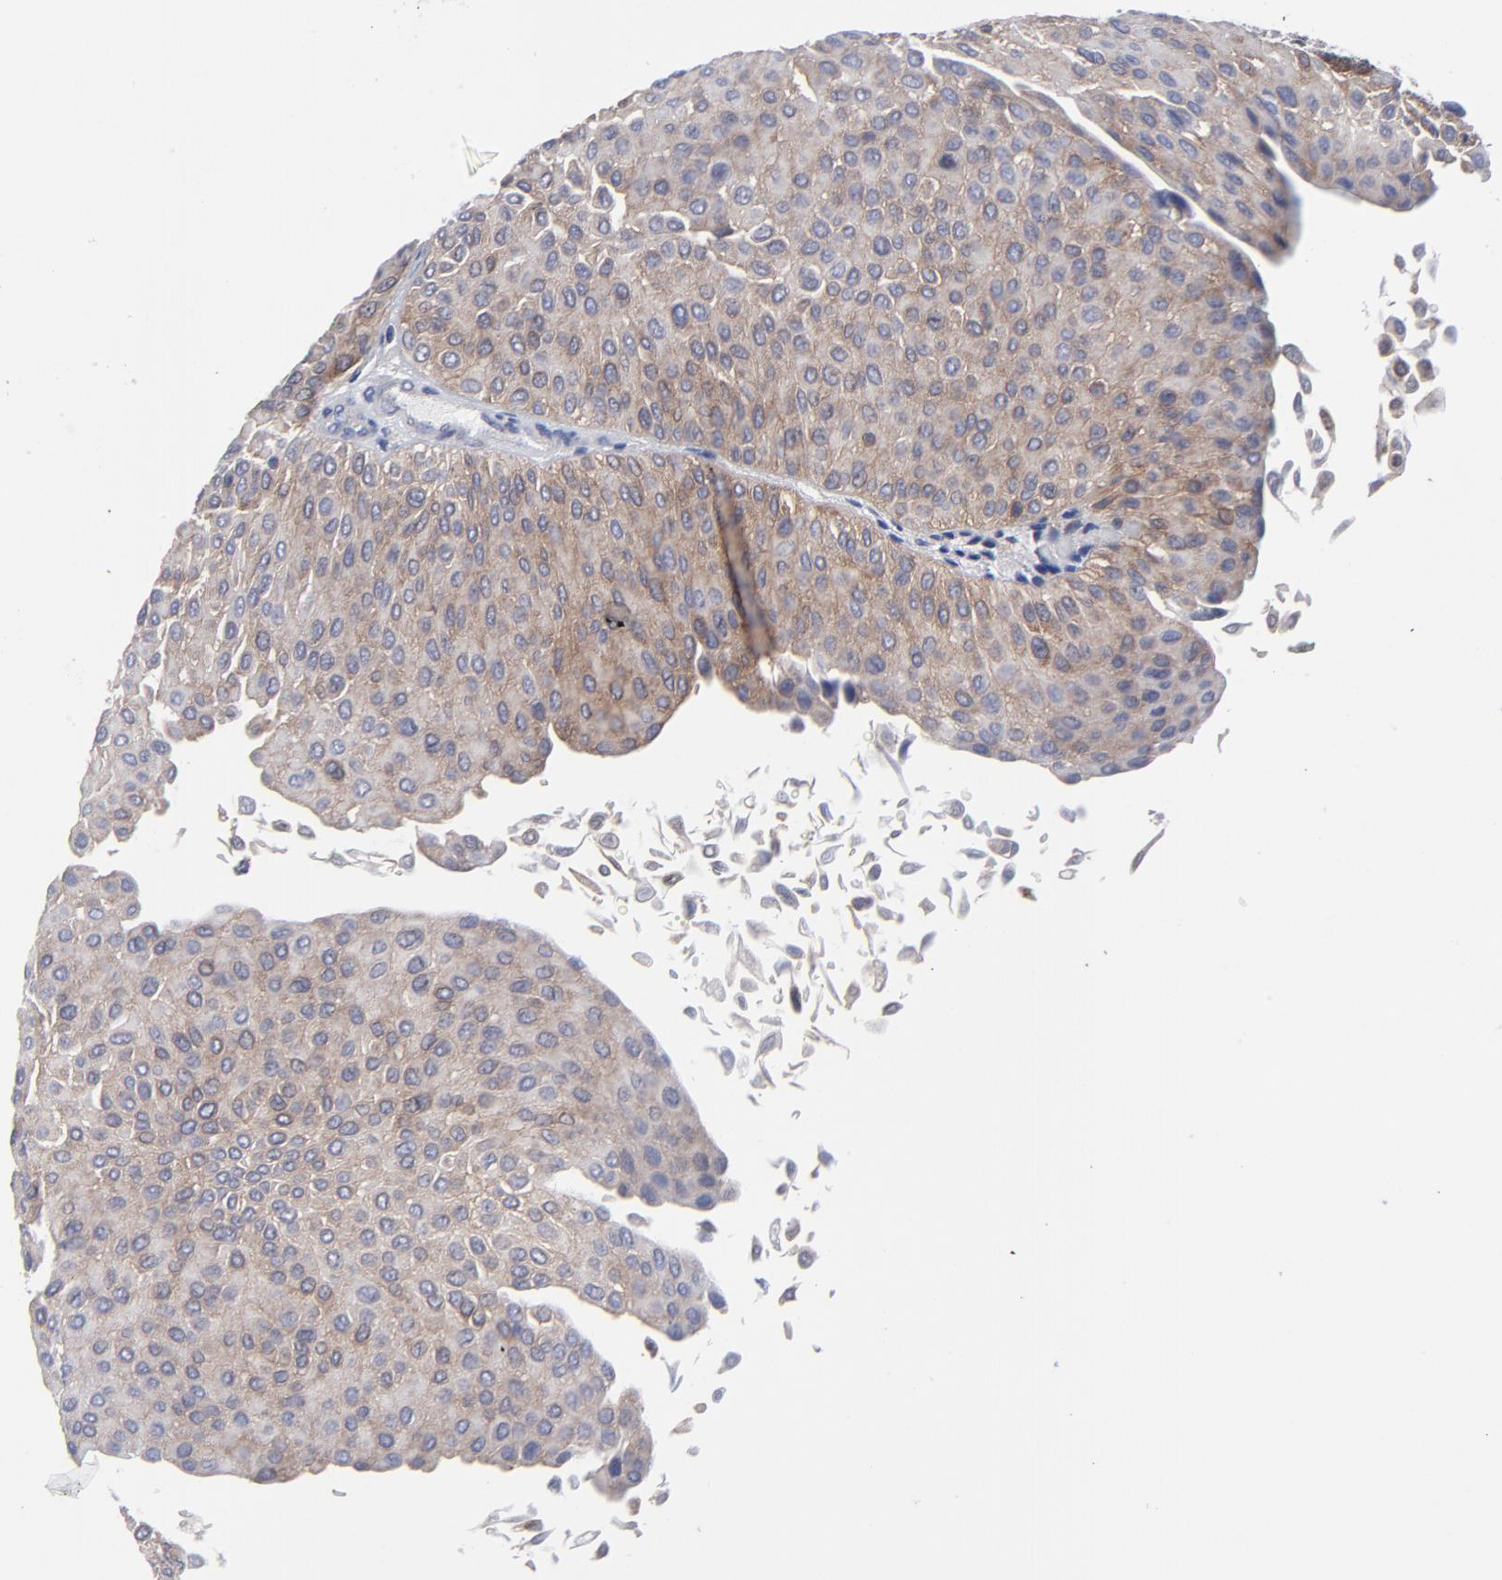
{"staining": {"intensity": "weak", "quantity": ">75%", "location": "cytoplasmic/membranous"}, "tissue": "urothelial cancer", "cell_type": "Tumor cells", "image_type": "cancer", "snomed": [{"axis": "morphology", "description": "Urothelial carcinoma, Low grade"}, {"axis": "topography", "description": "Urinary bladder"}], "caption": "Immunohistochemistry photomicrograph of neoplastic tissue: human urothelial cancer stained using immunohistochemistry (IHC) reveals low levels of weak protein expression localized specifically in the cytoplasmic/membranous of tumor cells, appearing as a cytoplasmic/membranous brown color.", "gene": "NFKBIA", "patient": {"sex": "male", "age": 64}}